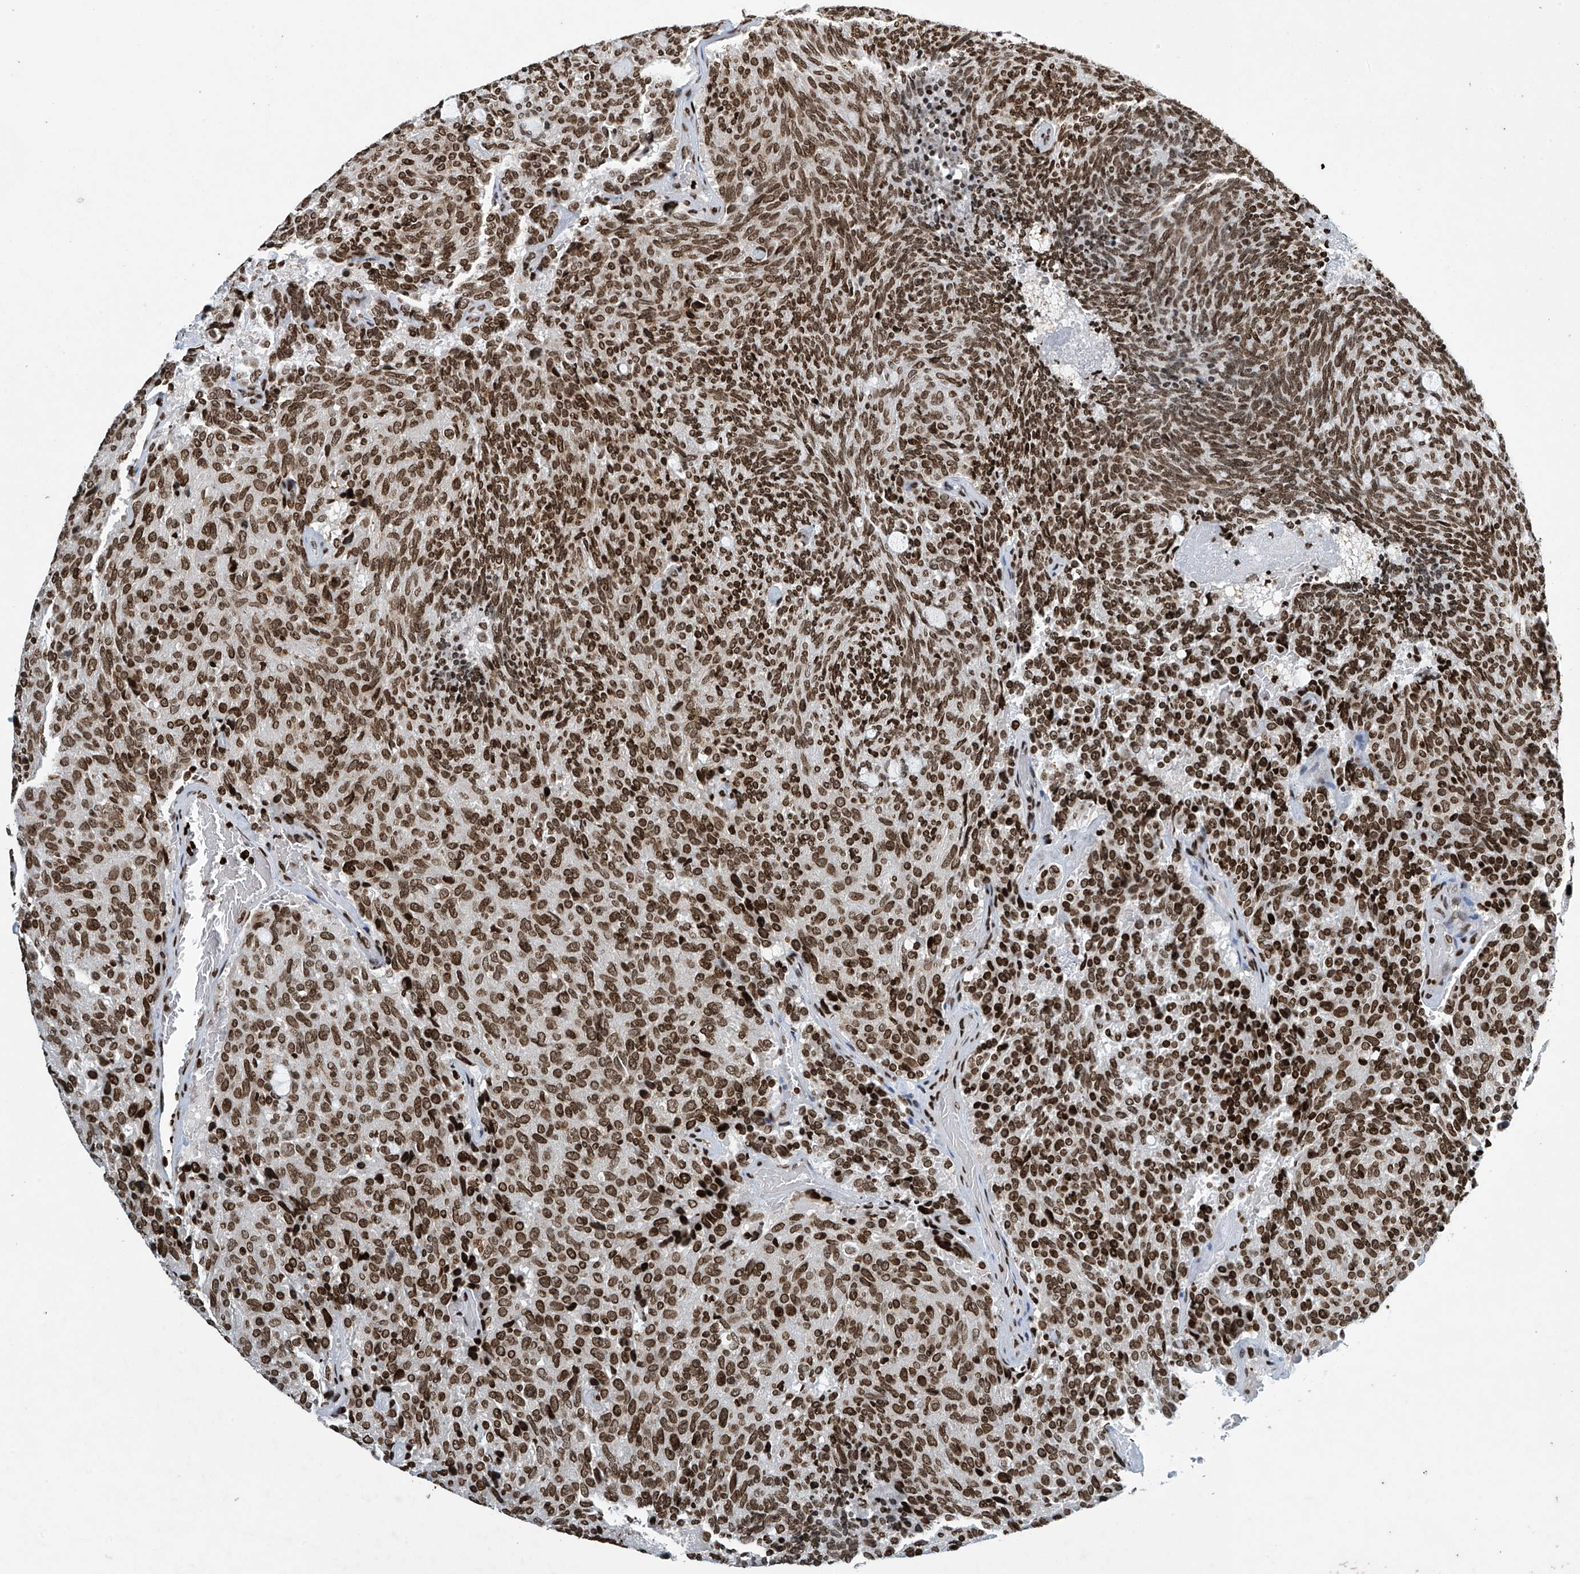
{"staining": {"intensity": "strong", "quantity": ">75%", "location": "nuclear"}, "tissue": "carcinoid", "cell_type": "Tumor cells", "image_type": "cancer", "snomed": [{"axis": "morphology", "description": "Carcinoid, malignant, NOS"}, {"axis": "topography", "description": "Pancreas"}], "caption": "Carcinoid stained for a protein demonstrates strong nuclear positivity in tumor cells.", "gene": "H4C16", "patient": {"sex": "female", "age": 54}}